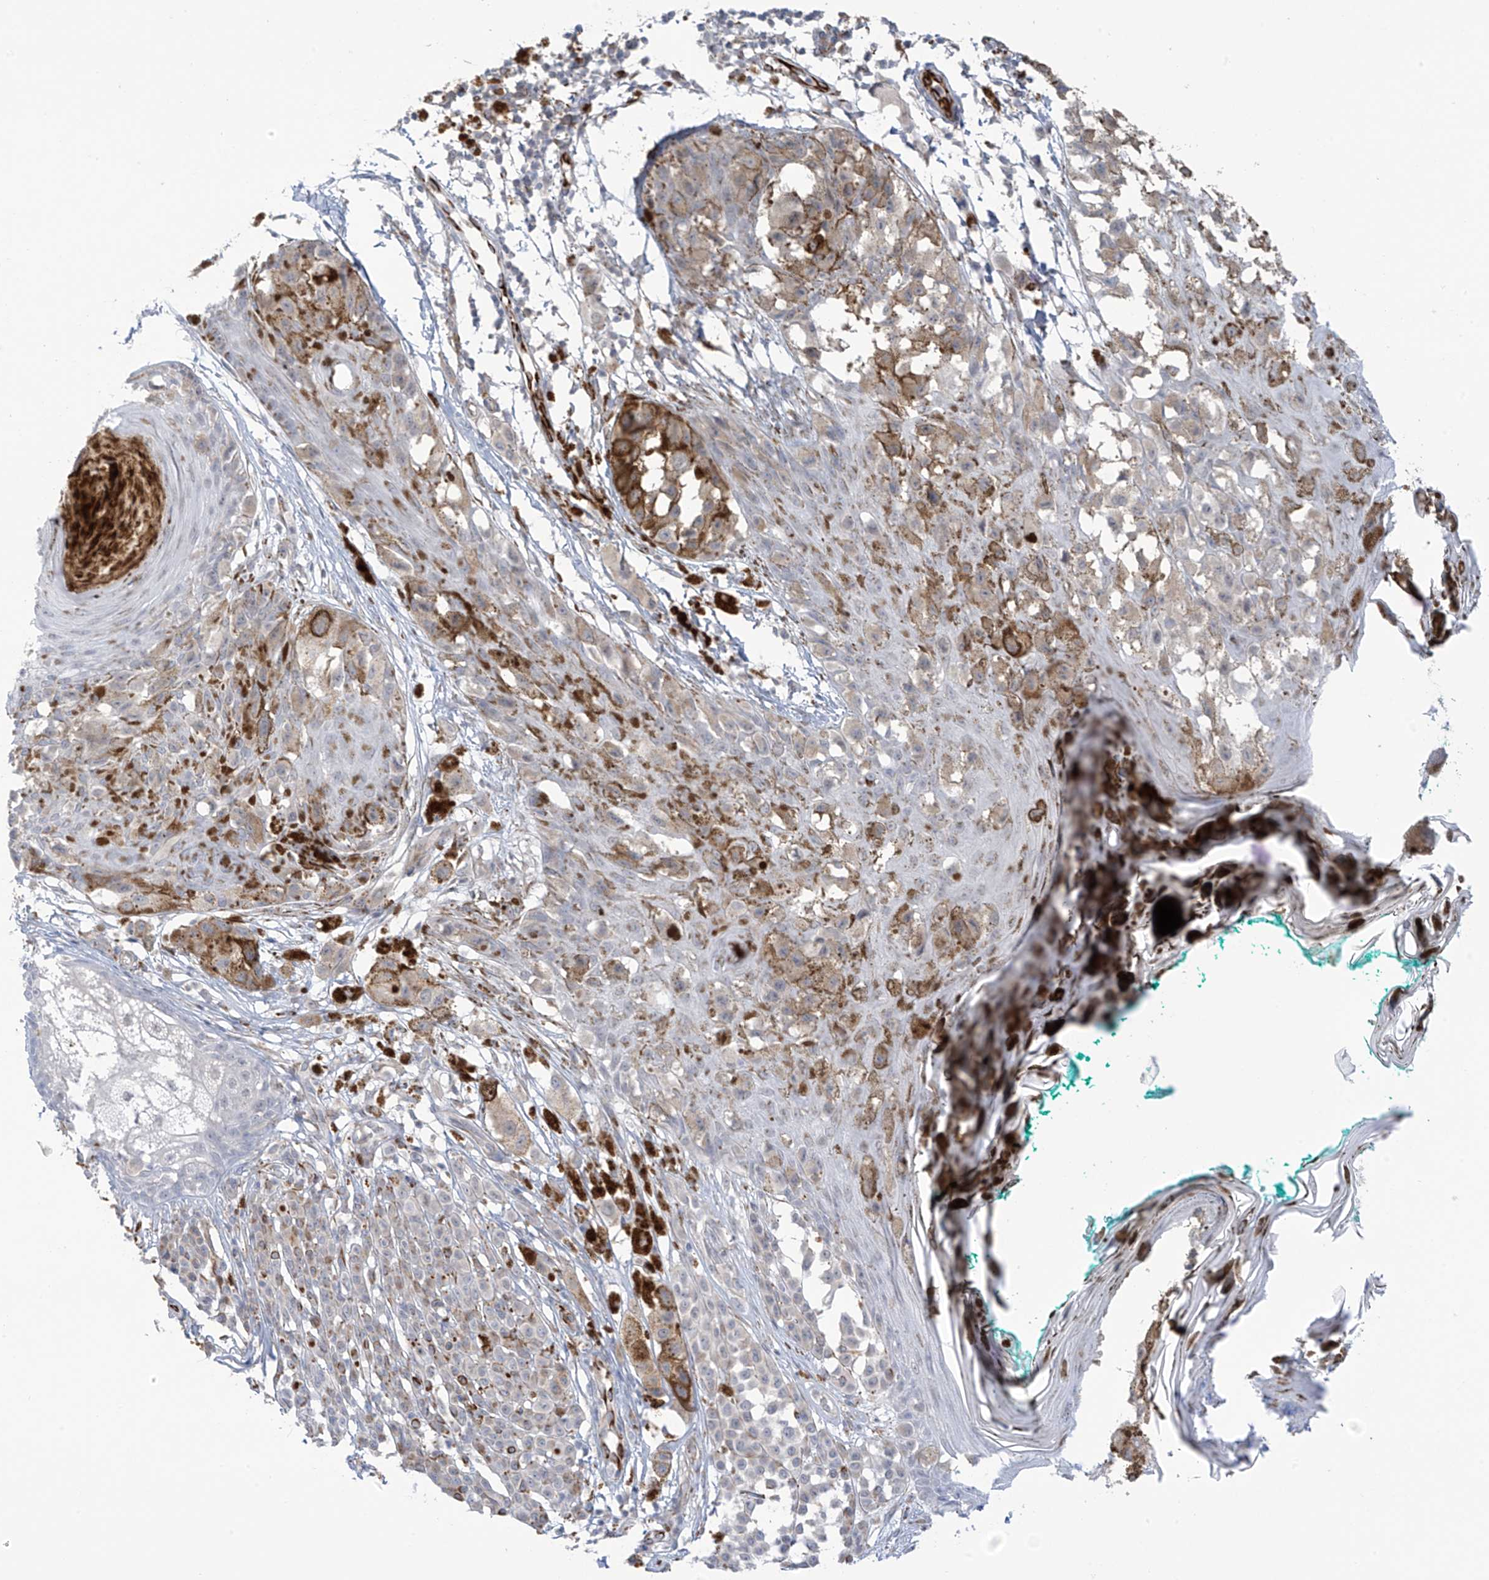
{"staining": {"intensity": "moderate", "quantity": "<25%", "location": "cytoplasmic/membranous"}, "tissue": "melanoma", "cell_type": "Tumor cells", "image_type": "cancer", "snomed": [{"axis": "morphology", "description": "Malignant melanoma, NOS"}, {"axis": "topography", "description": "Skin of leg"}], "caption": "Tumor cells show low levels of moderate cytoplasmic/membranous positivity in about <25% of cells in human malignant melanoma.", "gene": "HS6ST2", "patient": {"sex": "female", "age": 72}}